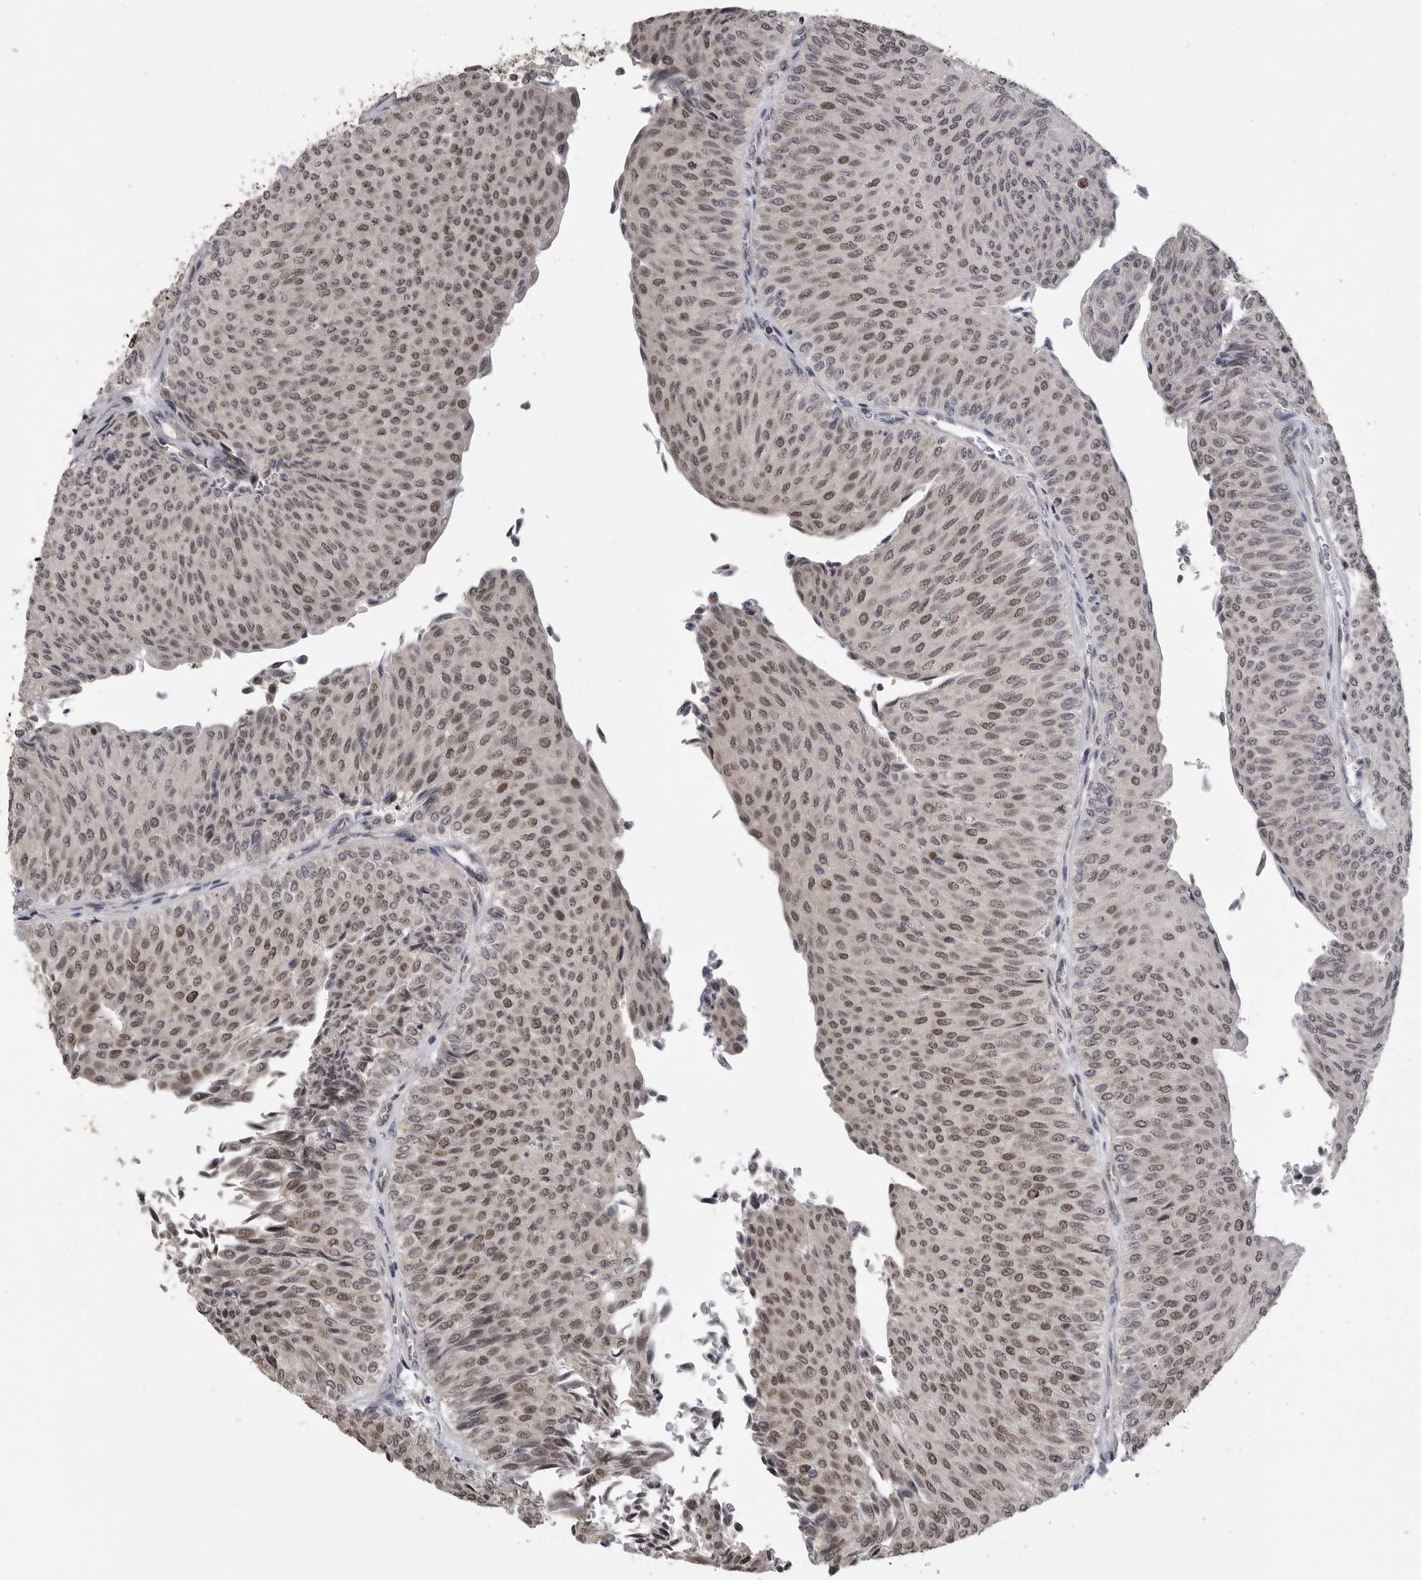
{"staining": {"intensity": "moderate", "quantity": ">75%", "location": "nuclear"}, "tissue": "urothelial cancer", "cell_type": "Tumor cells", "image_type": "cancer", "snomed": [{"axis": "morphology", "description": "Urothelial carcinoma, Low grade"}, {"axis": "topography", "description": "Urinary bladder"}], "caption": "An IHC image of neoplastic tissue is shown. Protein staining in brown labels moderate nuclear positivity in urothelial cancer within tumor cells.", "gene": "SMARCC1", "patient": {"sex": "male", "age": 78}}